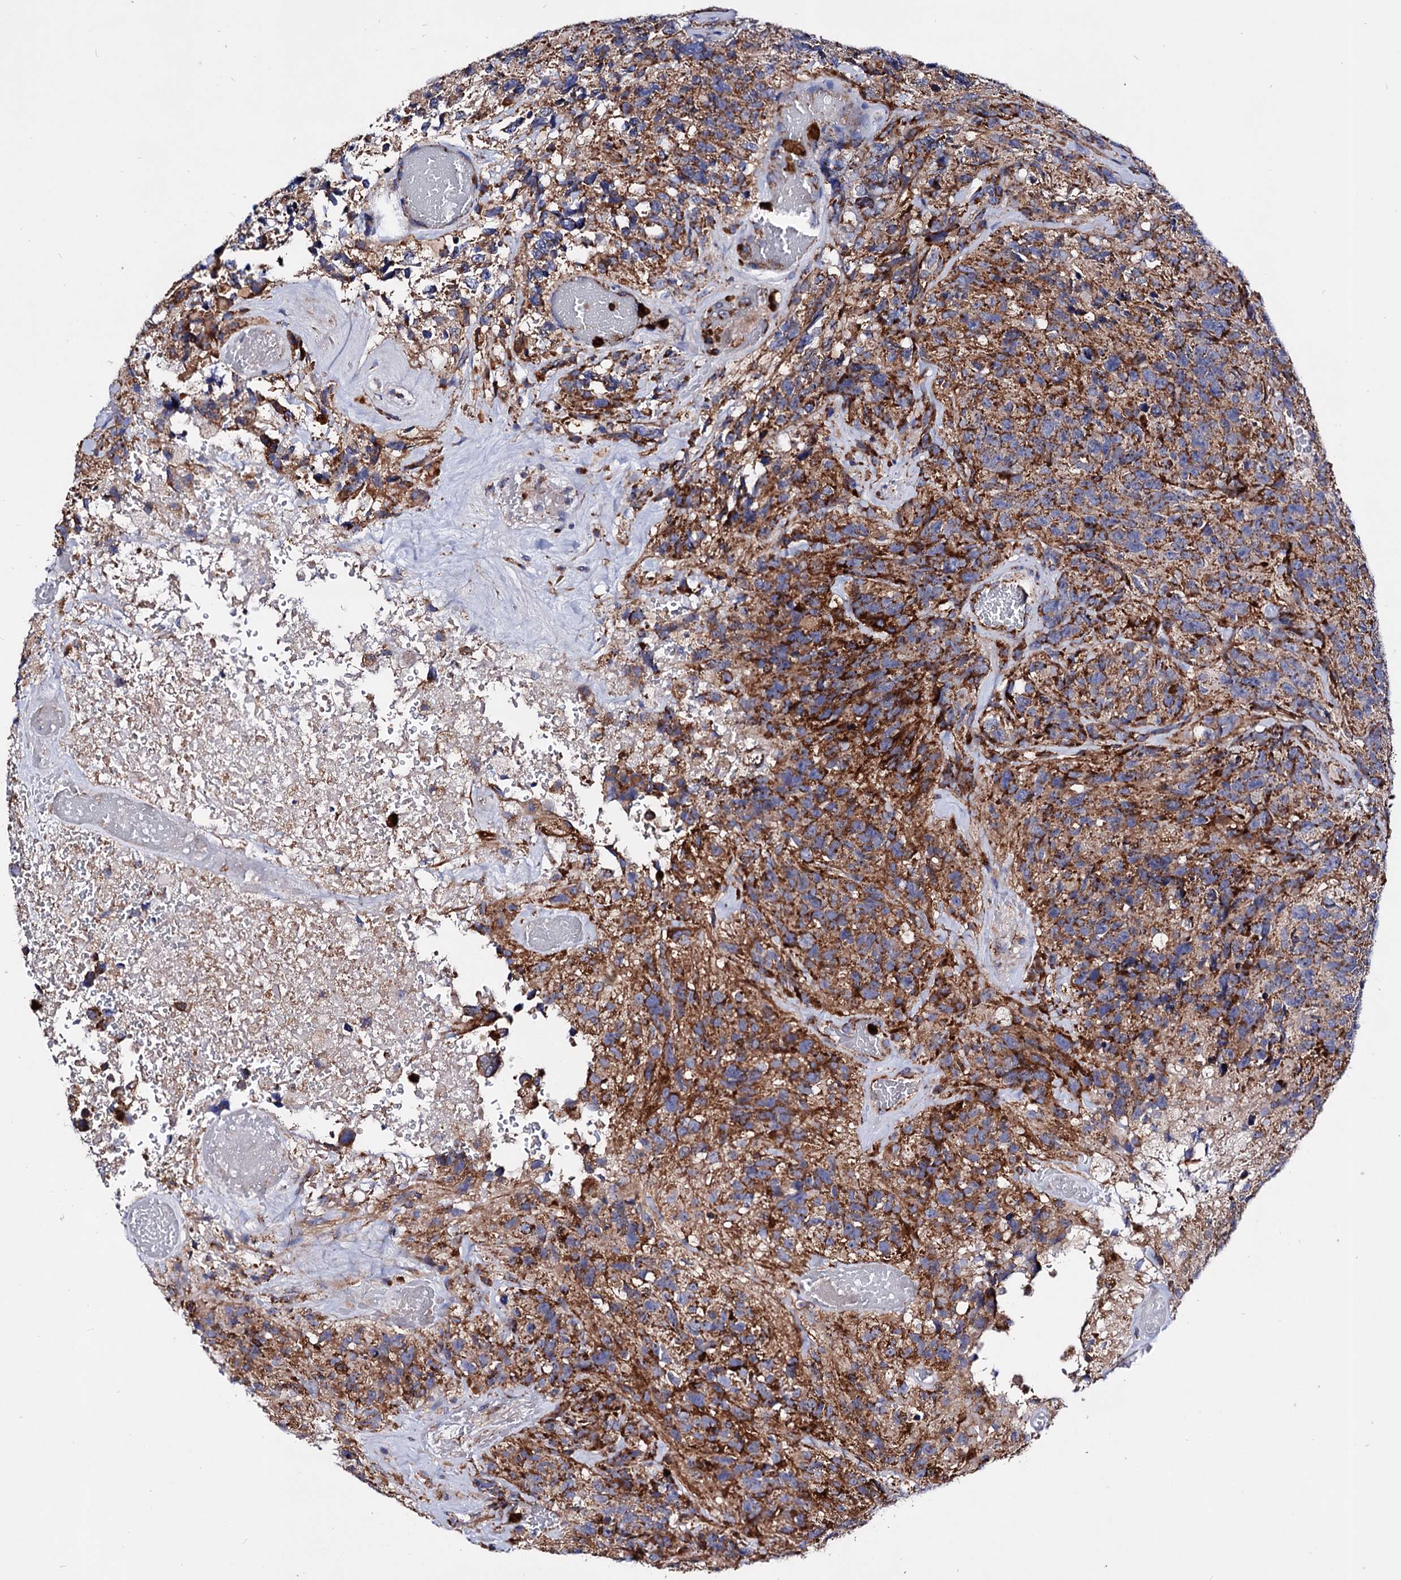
{"staining": {"intensity": "moderate", "quantity": ">75%", "location": "cytoplasmic/membranous"}, "tissue": "glioma", "cell_type": "Tumor cells", "image_type": "cancer", "snomed": [{"axis": "morphology", "description": "Glioma, malignant, High grade"}, {"axis": "topography", "description": "Brain"}], "caption": "Glioma stained for a protein displays moderate cytoplasmic/membranous positivity in tumor cells.", "gene": "ACAD9", "patient": {"sex": "male", "age": 69}}